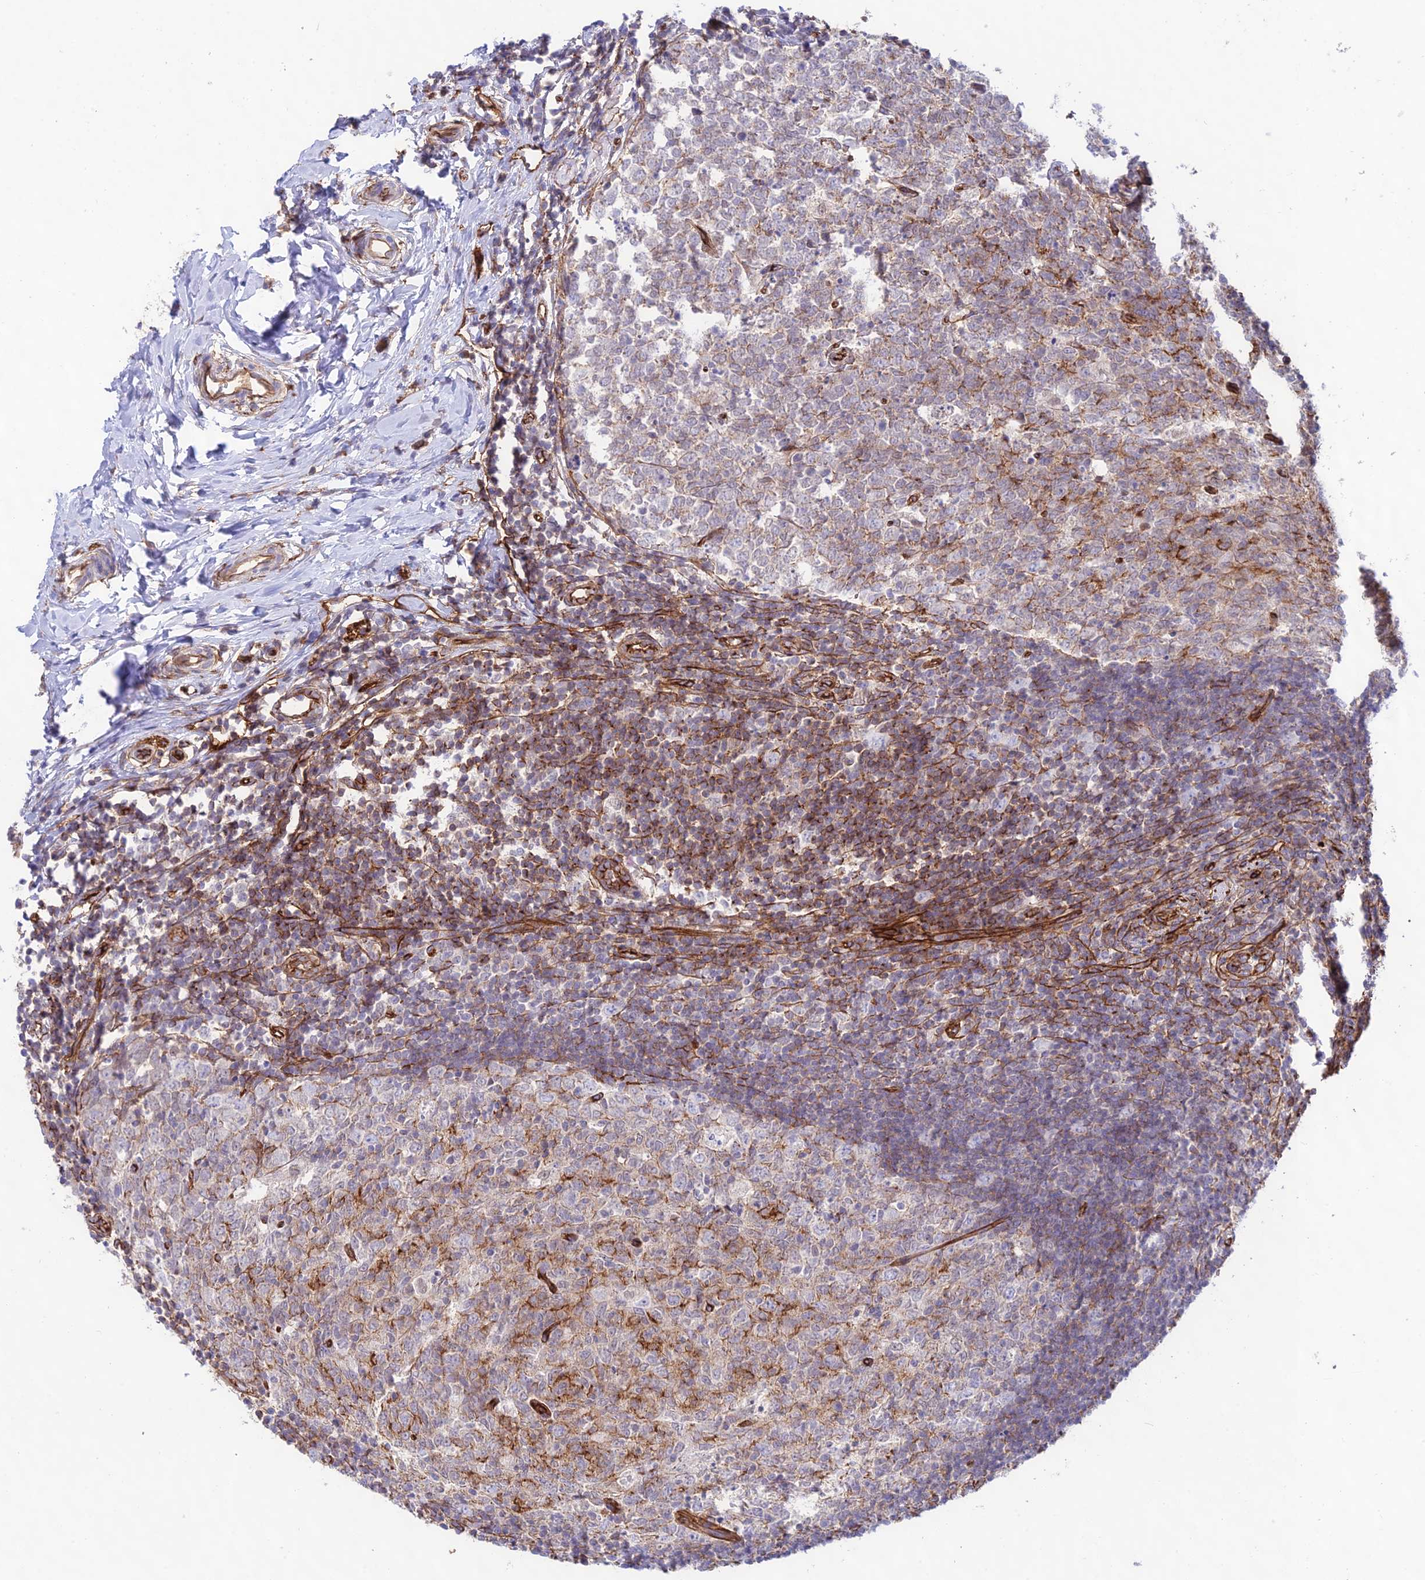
{"staining": {"intensity": "strong", "quantity": ">75%", "location": "cytoplasmic/membranous"}, "tissue": "appendix", "cell_type": "Glandular cells", "image_type": "normal", "snomed": [{"axis": "morphology", "description": "Normal tissue, NOS"}, {"axis": "topography", "description": "Appendix"}], "caption": "Protein analysis of unremarkable appendix shows strong cytoplasmic/membranous expression in approximately >75% of glandular cells.", "gene": "YPEL5", "patient": {"sex": "male", "age": 14}}